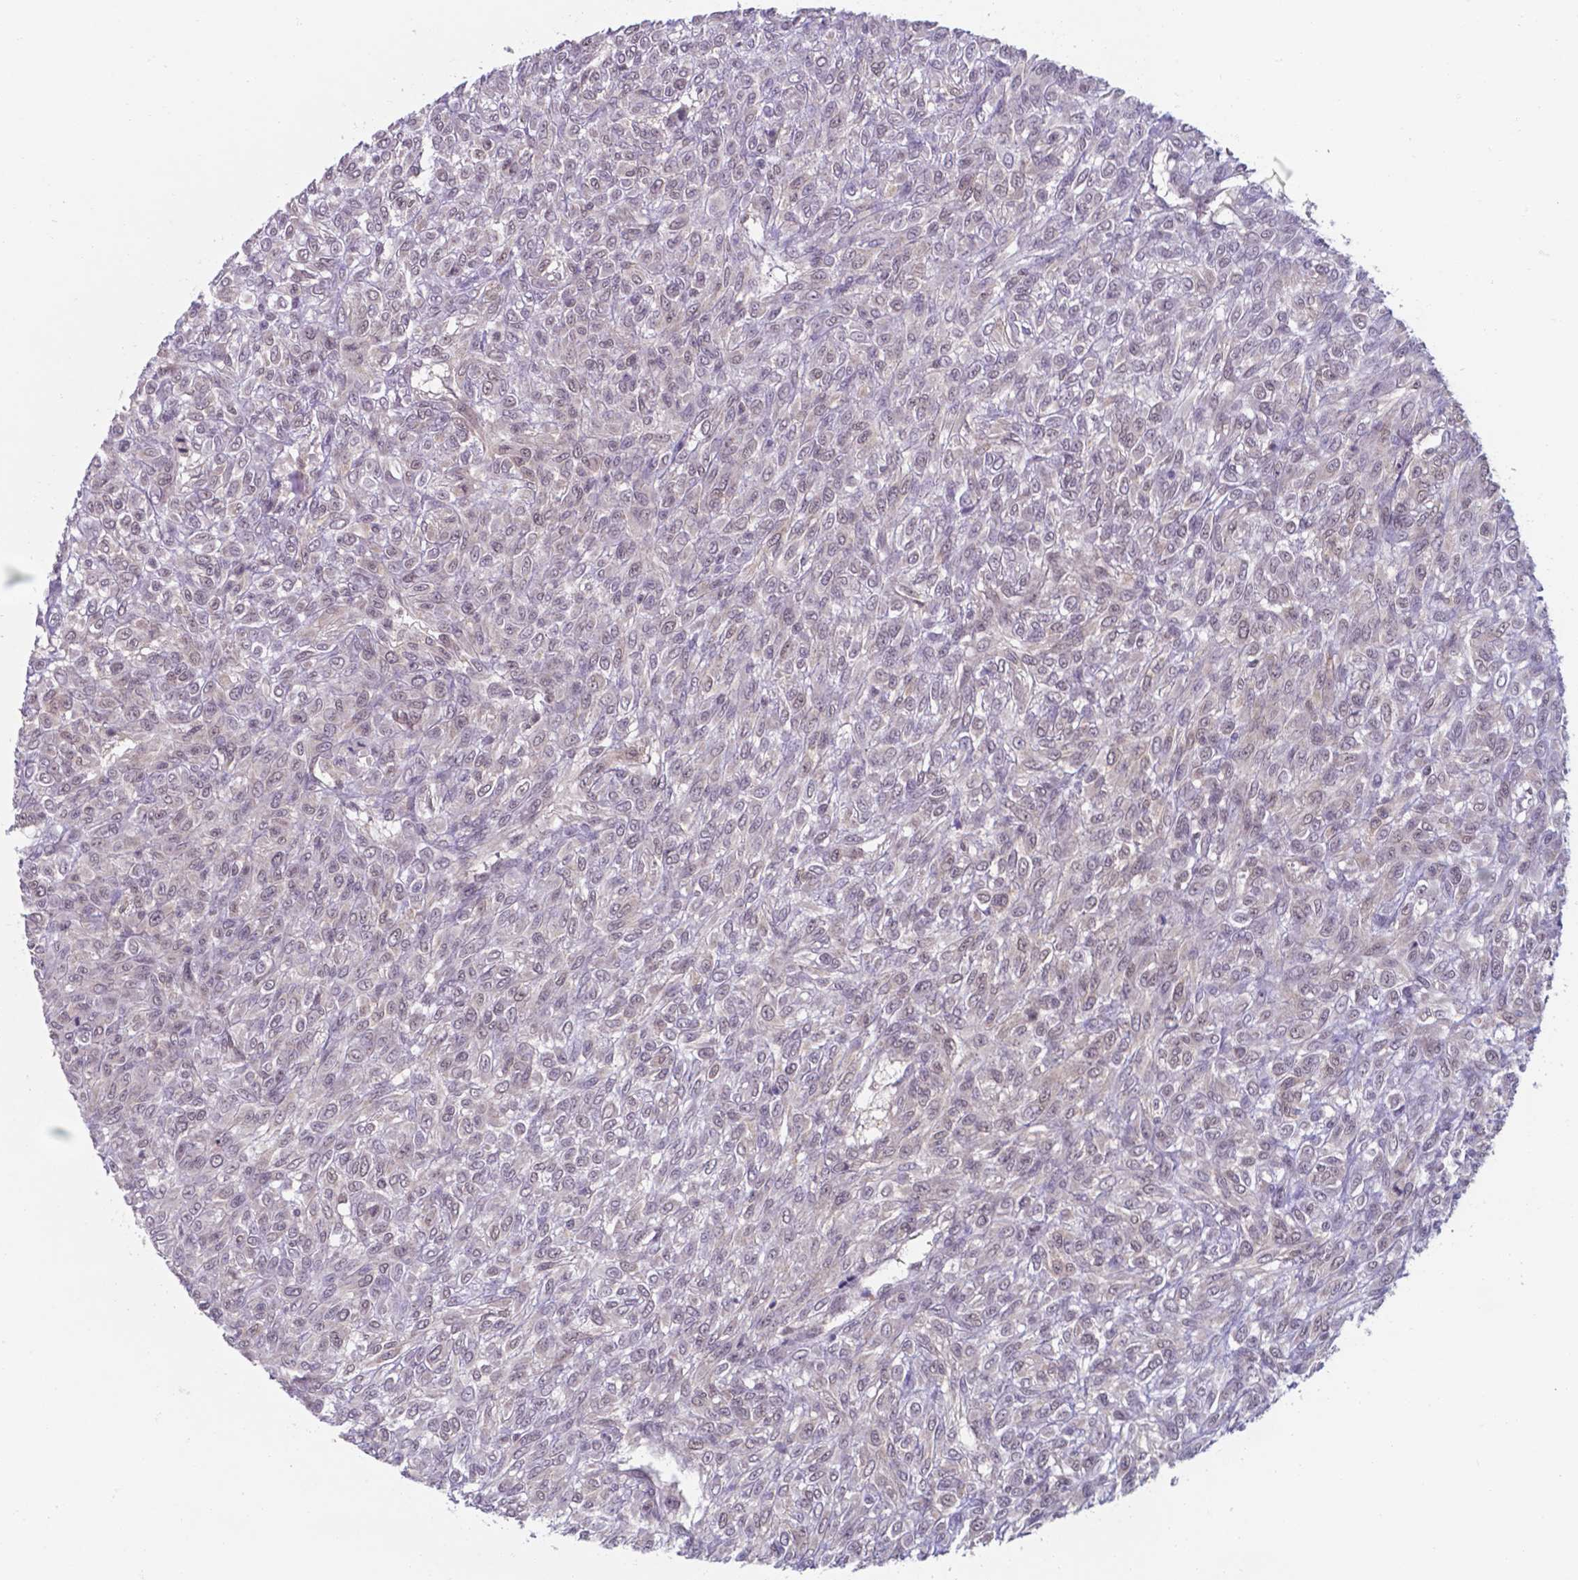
{"staining": {"intensity": "negative", "quantity": "none", "location": "none"}, "tissue": "renal cancer", "cell_type": "Tumor cells", "image_type": "cancer", "snomed": [{"axis": "morphology", "description": "Adenocarcinoma, NOS"}, {"axis": "topography", "description": "Kidney"}], "caption": "This is a micrograph of immunohistochemistry staining of renal adenocarcinoma, which shows no staining in tumor cells.", "gene": "UBE2E2", "patient": {"sex": "male", "age": 58}}